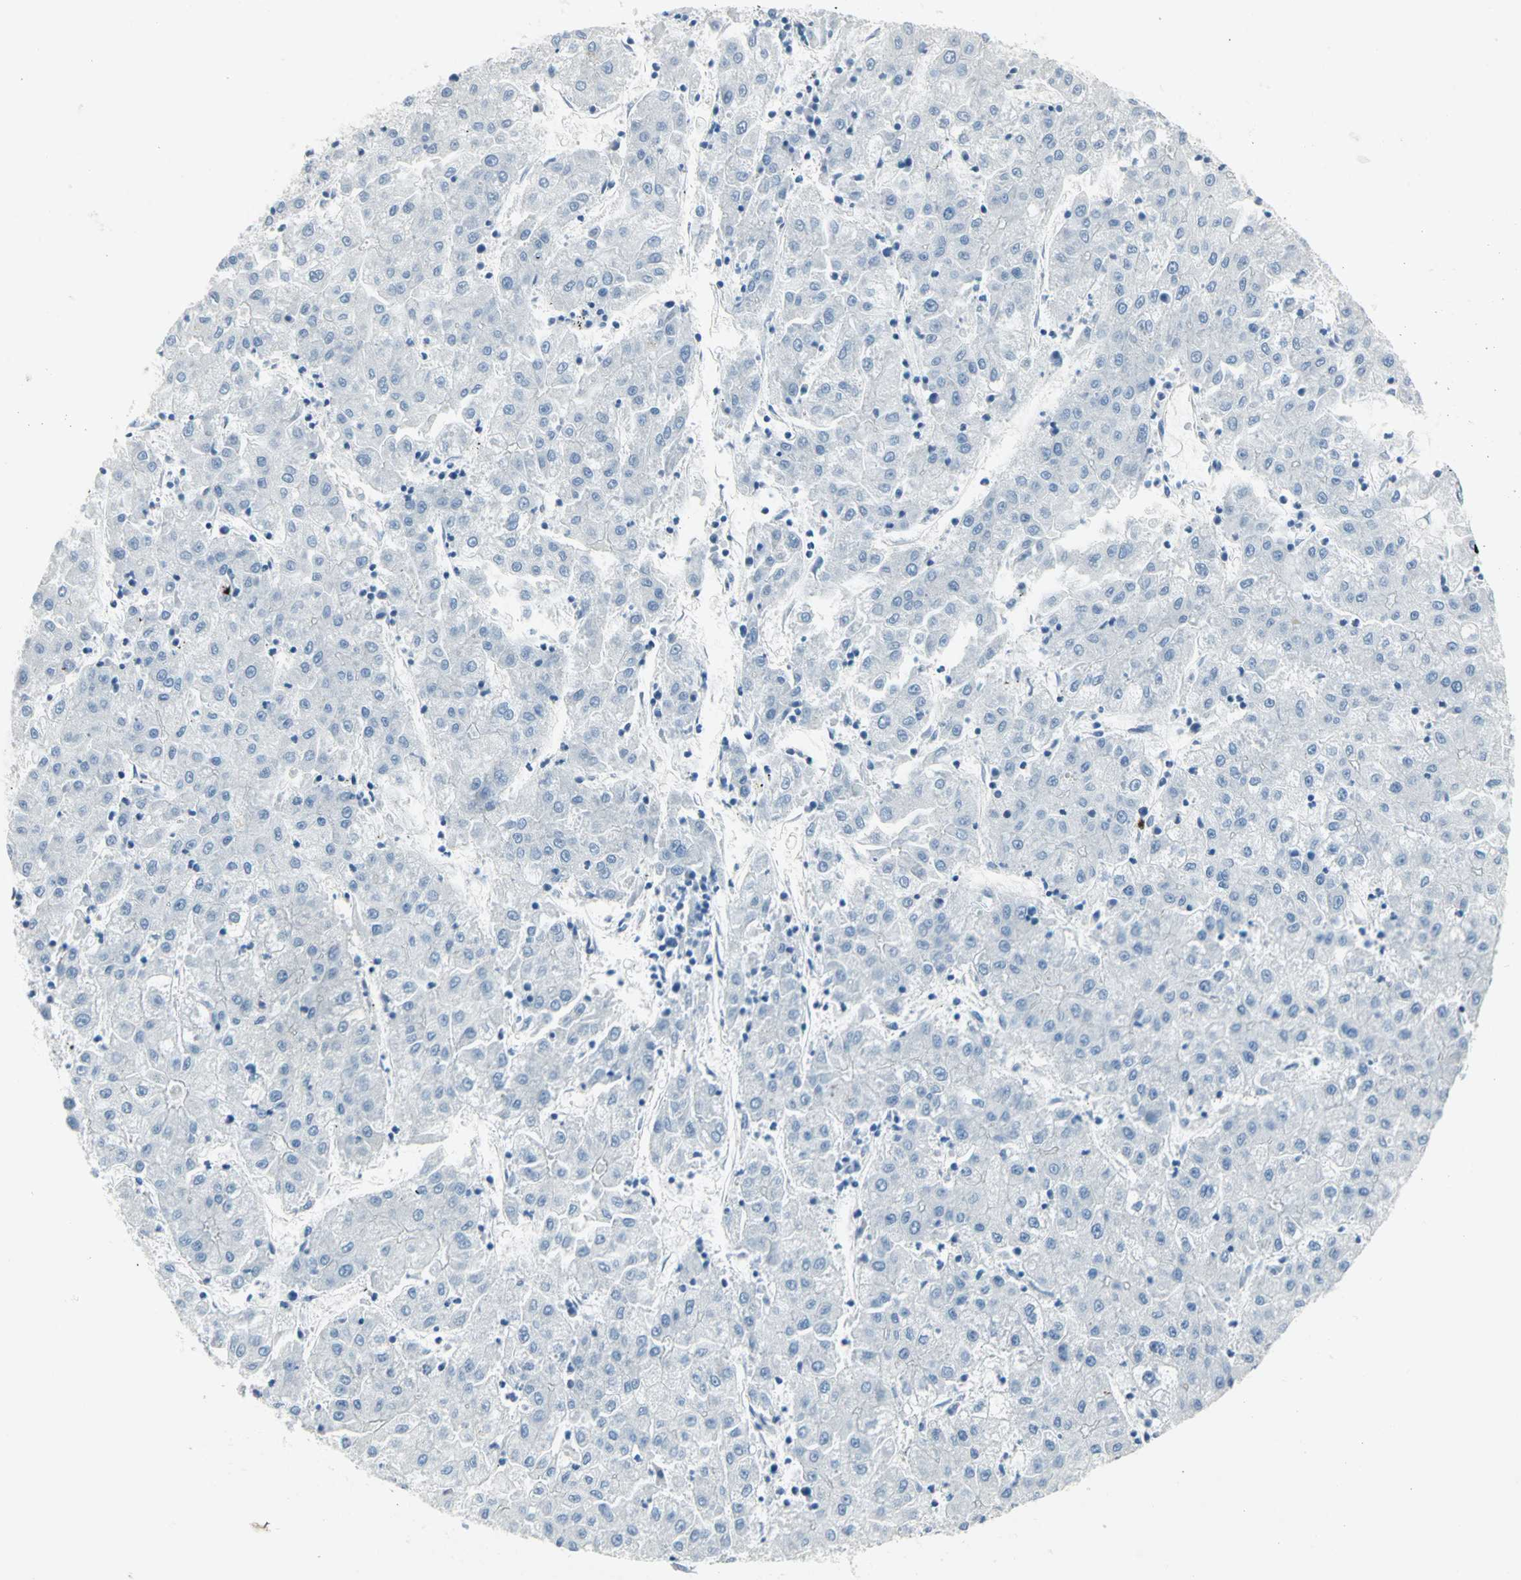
{"staining": {"intensity": "negative", "quantity": "none", "location": "none"}, "tissue": "liver cancer", "cell_type": "Tumor cells", "image_type": "cancer", "snomed": [{"axis": "morphology", "description": "Carcinoma, Hepatocellular, NOS"}, {"axis": "topography", "description": "Liver"}], "caption": "Immunohistochemistry image of neoplastic tissue: human liver cancer (hepatocellular carcinoma) stained with DAB (3,3'-diaminobenzidine) exhibits no significant protein positivity in tumor cells.", "gene": "ALOX15", "patient": {"sex": "male", "age": 72}}